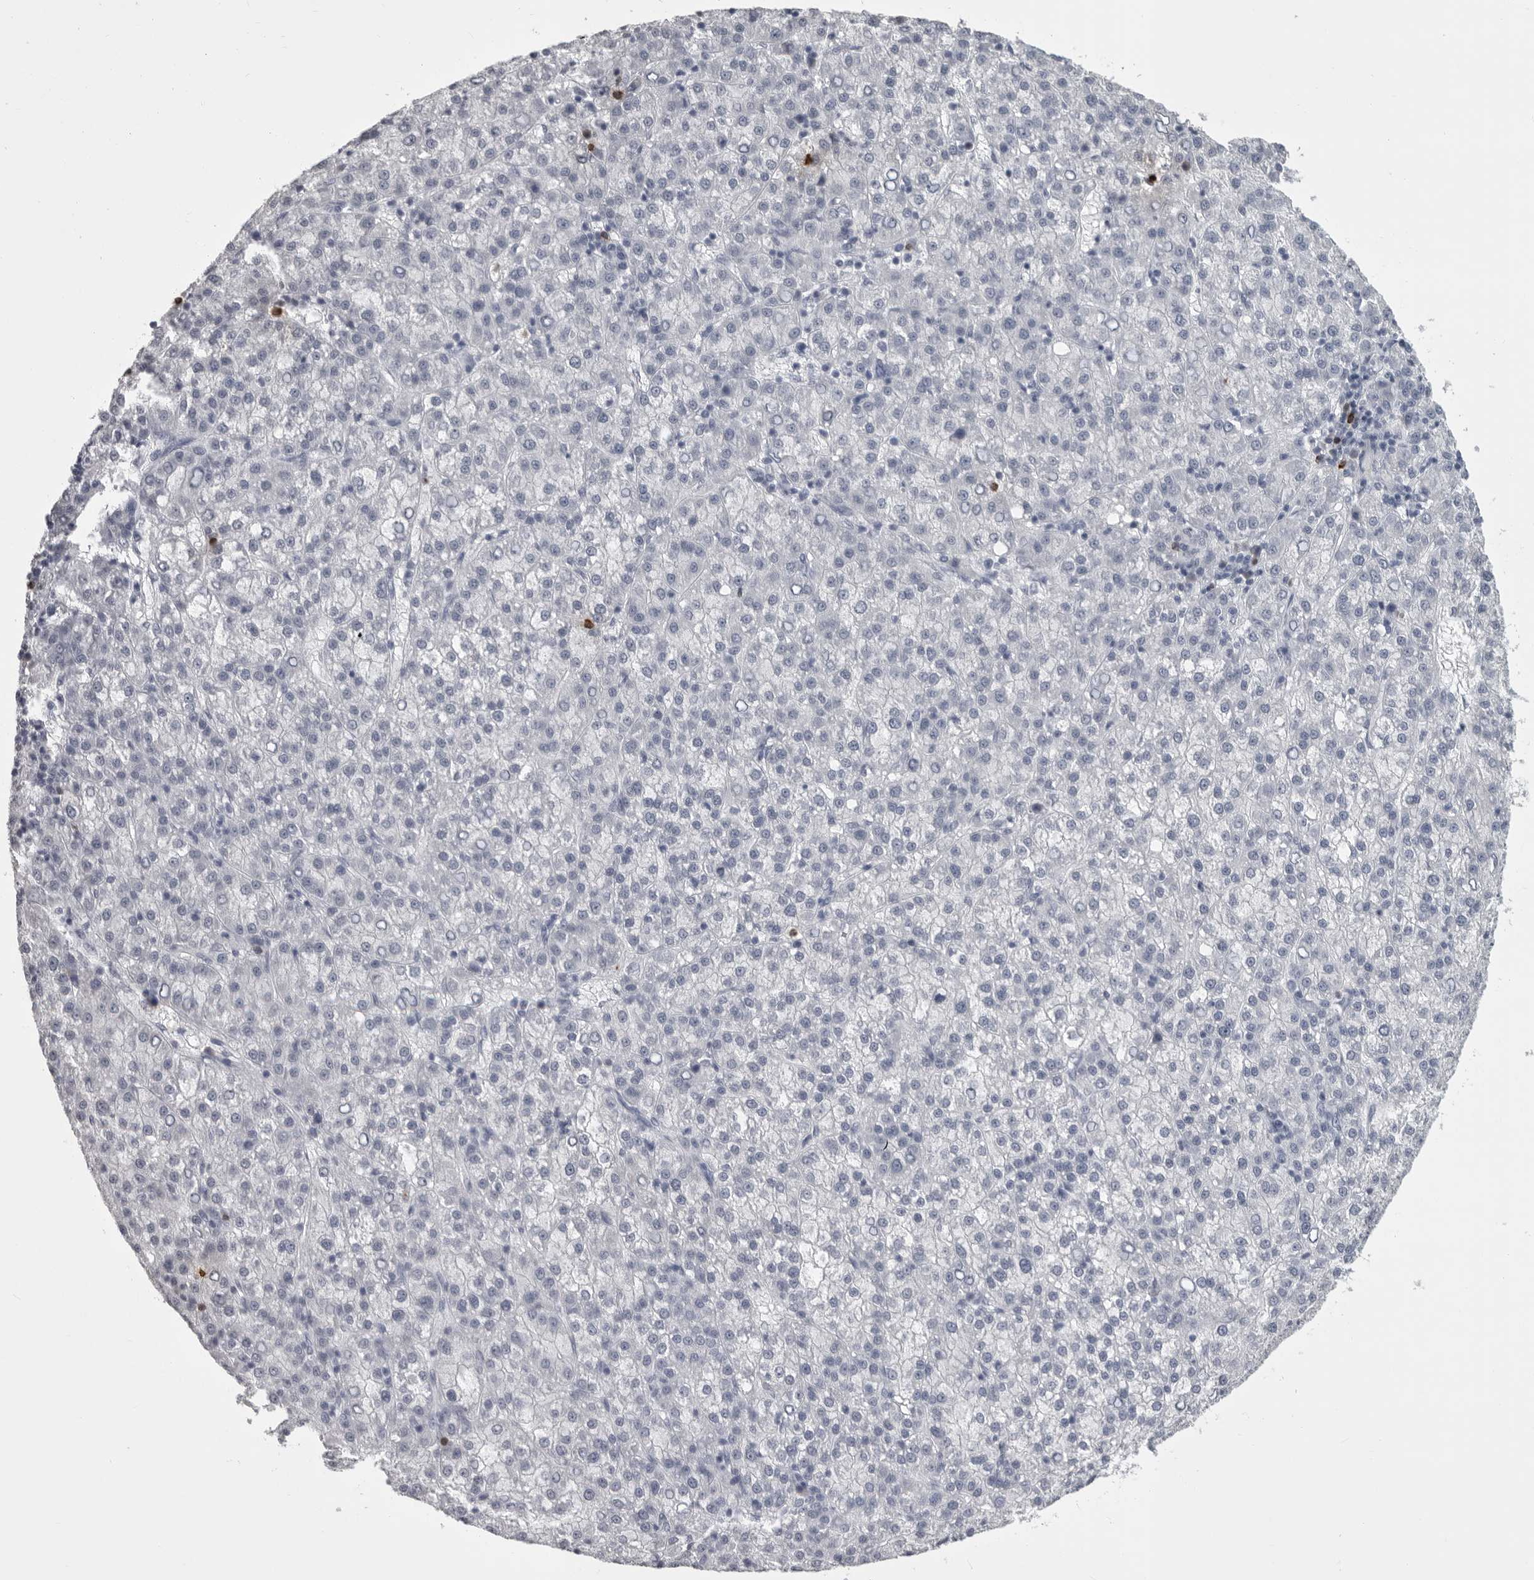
{"staining": {"intensity": "negative", "quantity": "none", "location": "none"}, "tissue": "liver cancer", "cell_type": "Tumor cells", "image_type": "cancer", "snomed": [{"axis": "morphology", "description": "Carcinoma, Hepatocellular, NOS"}, {"axis": "topography", "description": "Liver"}], "caption": "Histopathology image shows no significant protein staining in tumor cells of liver cancer.", "gene": "GNLY", "patient": {"sex": "female", "age": 58}}